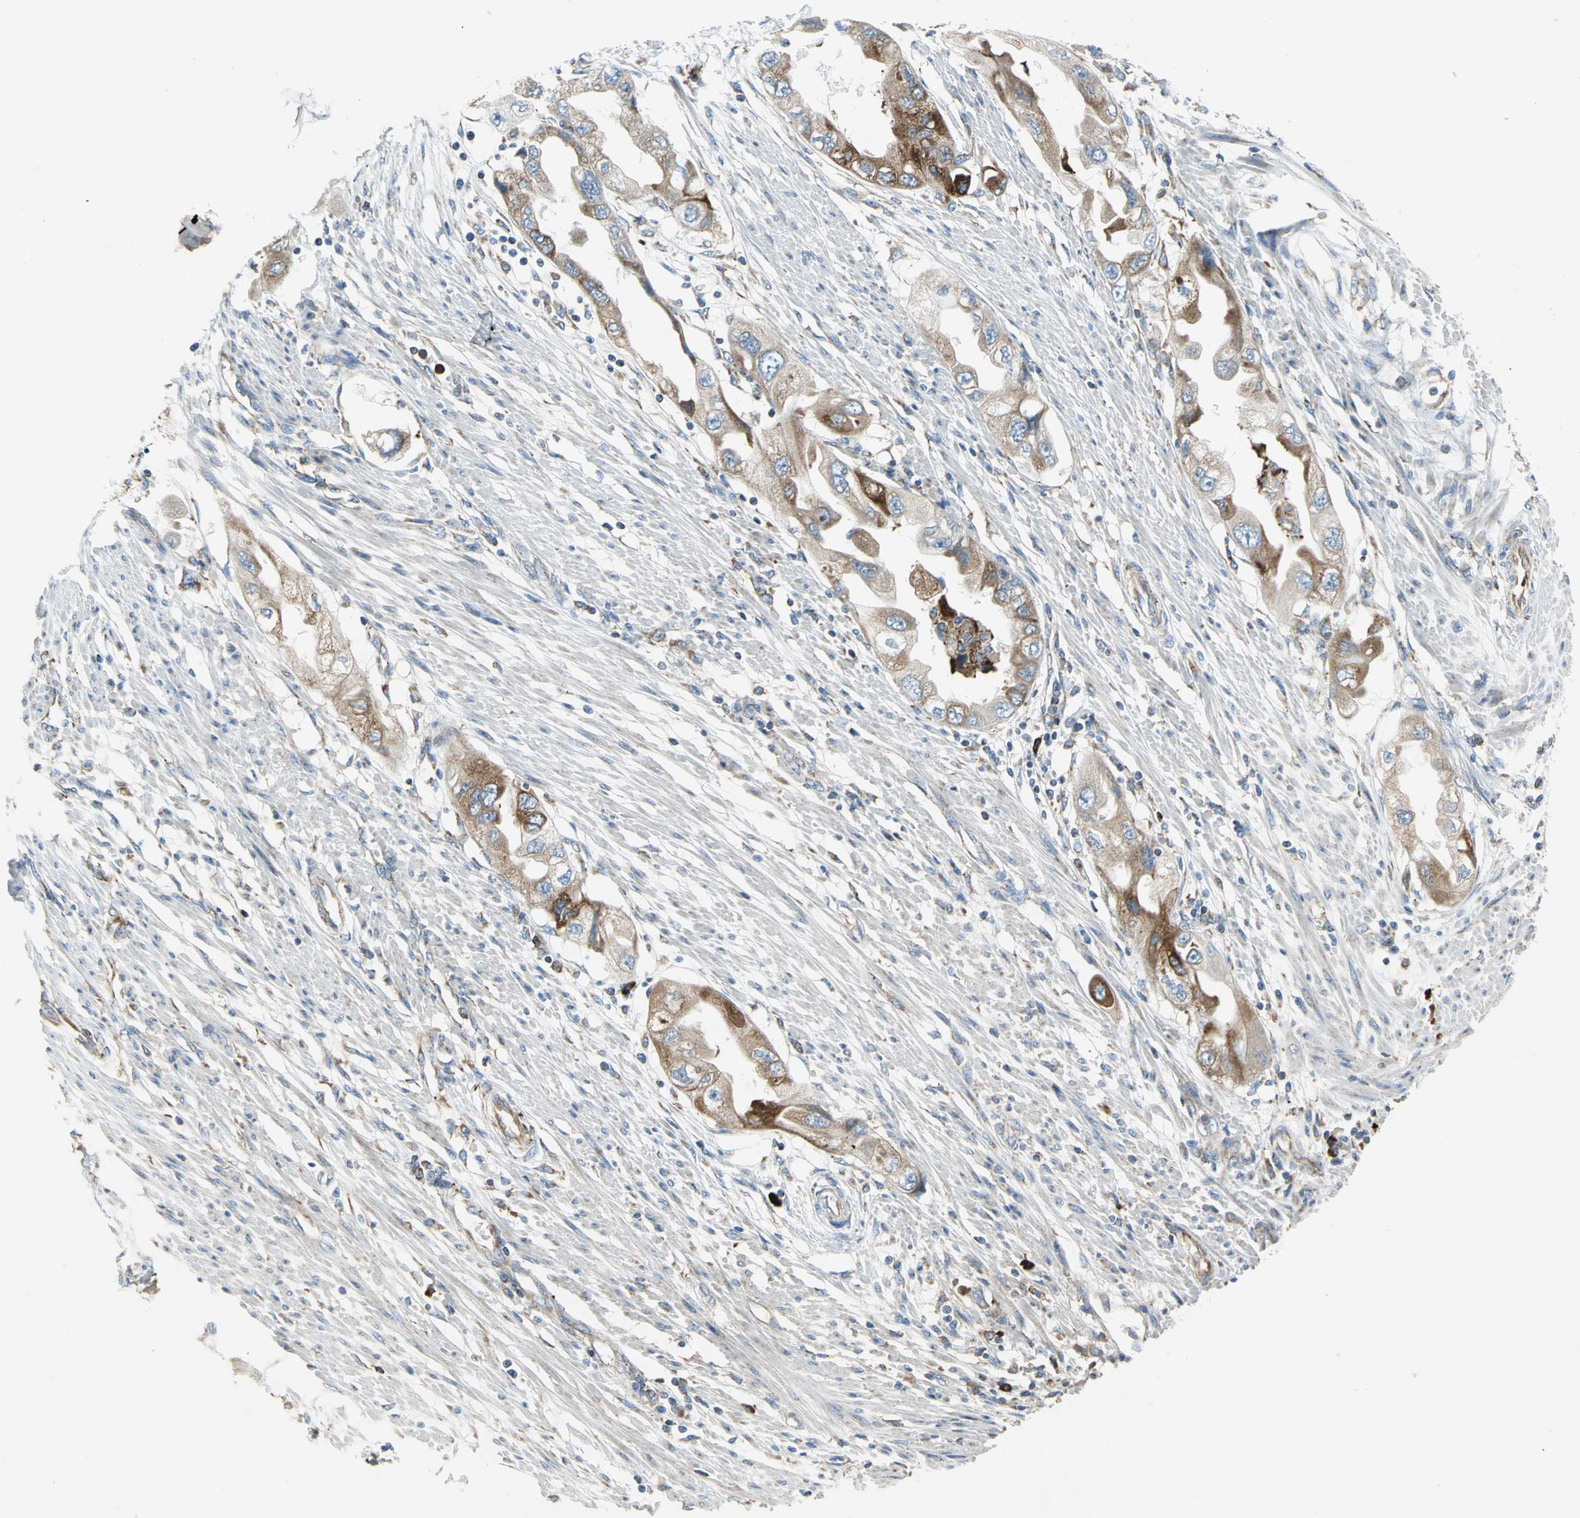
{"staining": {"intensity": "strong", "quantity": ">75%", "location": "cytoplasmic/membranous"}, "tissue": "endometrial cancer", "cell_type": "Tumor cells", "image_type": "cancer", "snomed": [{"axis": "morphology", "description": "Adenocarcinoma, NOS"}, {"axis": "topography", "description": "Endometrium"}], "caption": "Brown immunohistochemical staining in human endometrial cancer shows strong cytoplasmic/membranous staining in about >75% of tumor cells.", "gene": "TULP4", "patient": {"sex": "female", "age": 67}}